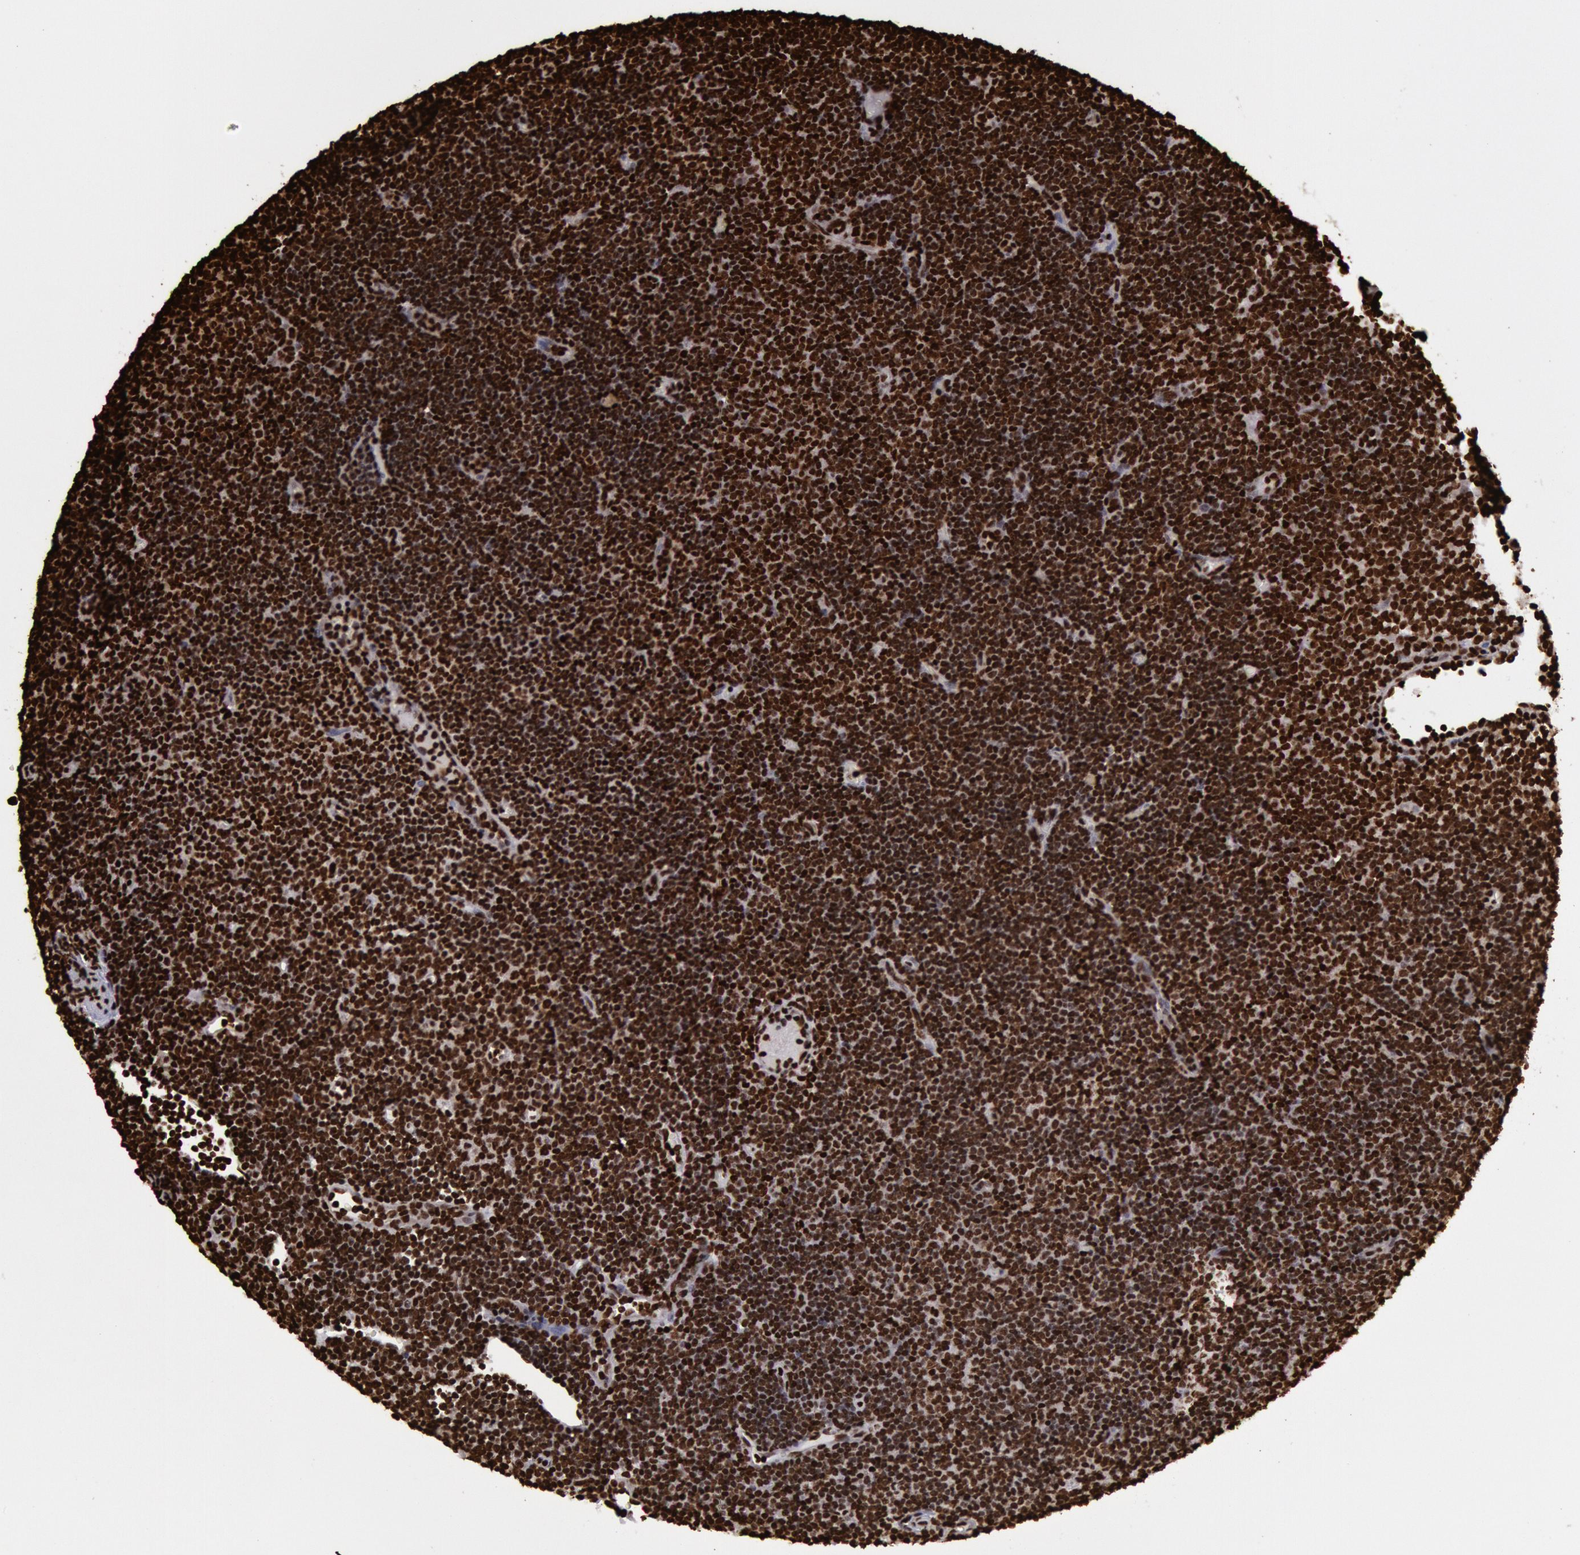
{"staining": {"intensity": "strong", "quantity": ">75%", "location": "nuclear"}, "tissue": "lymphoma", "cell_type": "Tumor cells", "image_type": "cancer", "snomed": [{"axis": "morphology", "description": "Malignant lymphoma, non-Hodgkin's type, Low grade"}, {"axis": "topography", "description": "Lymph node"}], "caption": "Low-grade malignant lymphoma, non-Hodgkin's type stained for a protein (brown) exhibits strong nuclear positive positivity in approximately >75% of tumor cells.", "gene": "H3-4", "patient": {"sex": "male", "age": 57}}